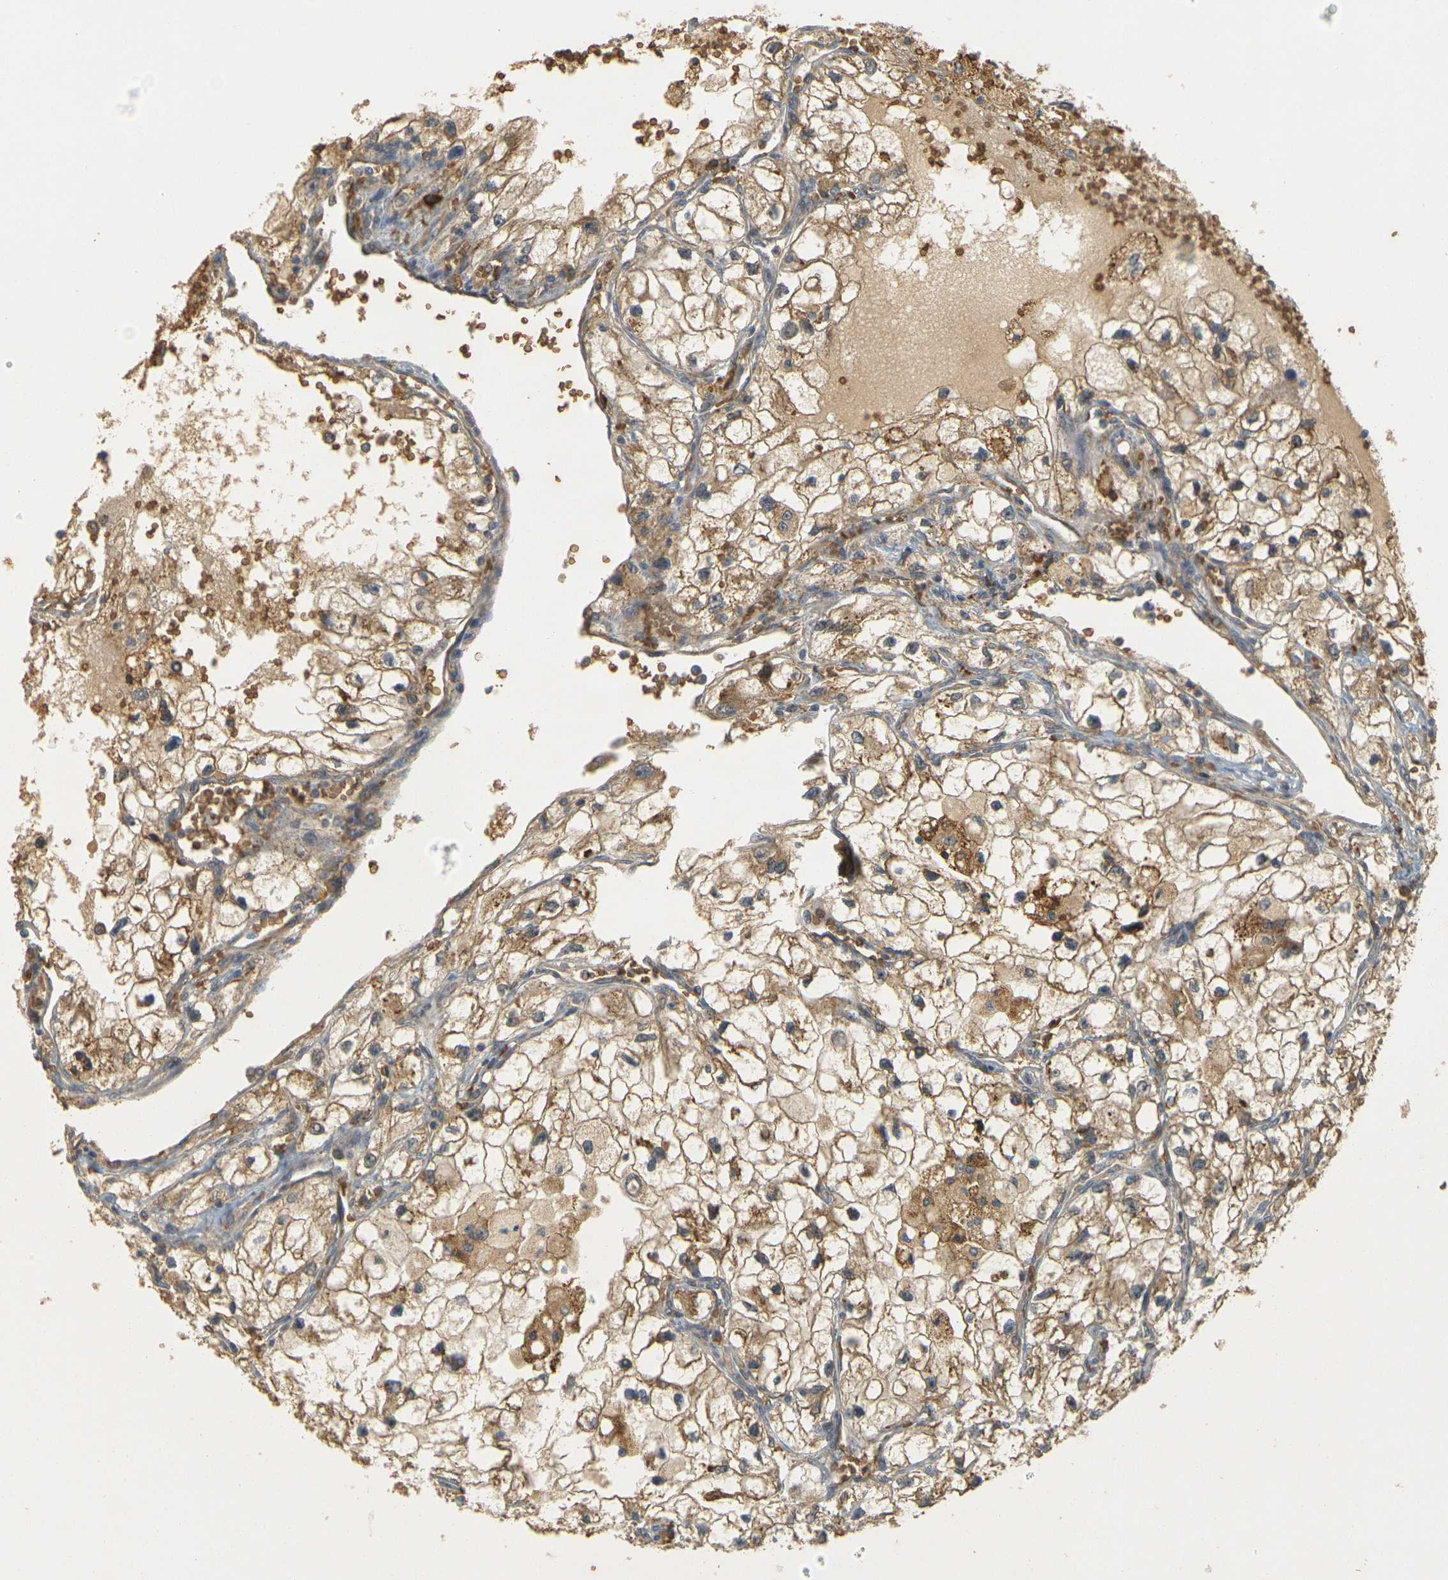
{"staining": {"intensity": "moderate", "quantity": ">75%", "location": "cytoplasmic/membranous"}, "tissue": "renal cancer", "cell_type": "Tumor cells", "image_type": "cancer", "snomed": [{"axis": "morphology", "description": "Adenocarcinoma, NOS"}, {"axis": "topography", "description": "Kidney"}], "caption": "A brown stain shows moderate cytoplasmic/membranous positivity of a protein in human adenocarcinoma (renal) tumor cells. The staining is performed using DAB brown chromogen to label protein expression. The nuclei are counter-stained blue using hematoxylin.", "gene": "MEGF9", "patient": {"sex": "female", "age": 70}}